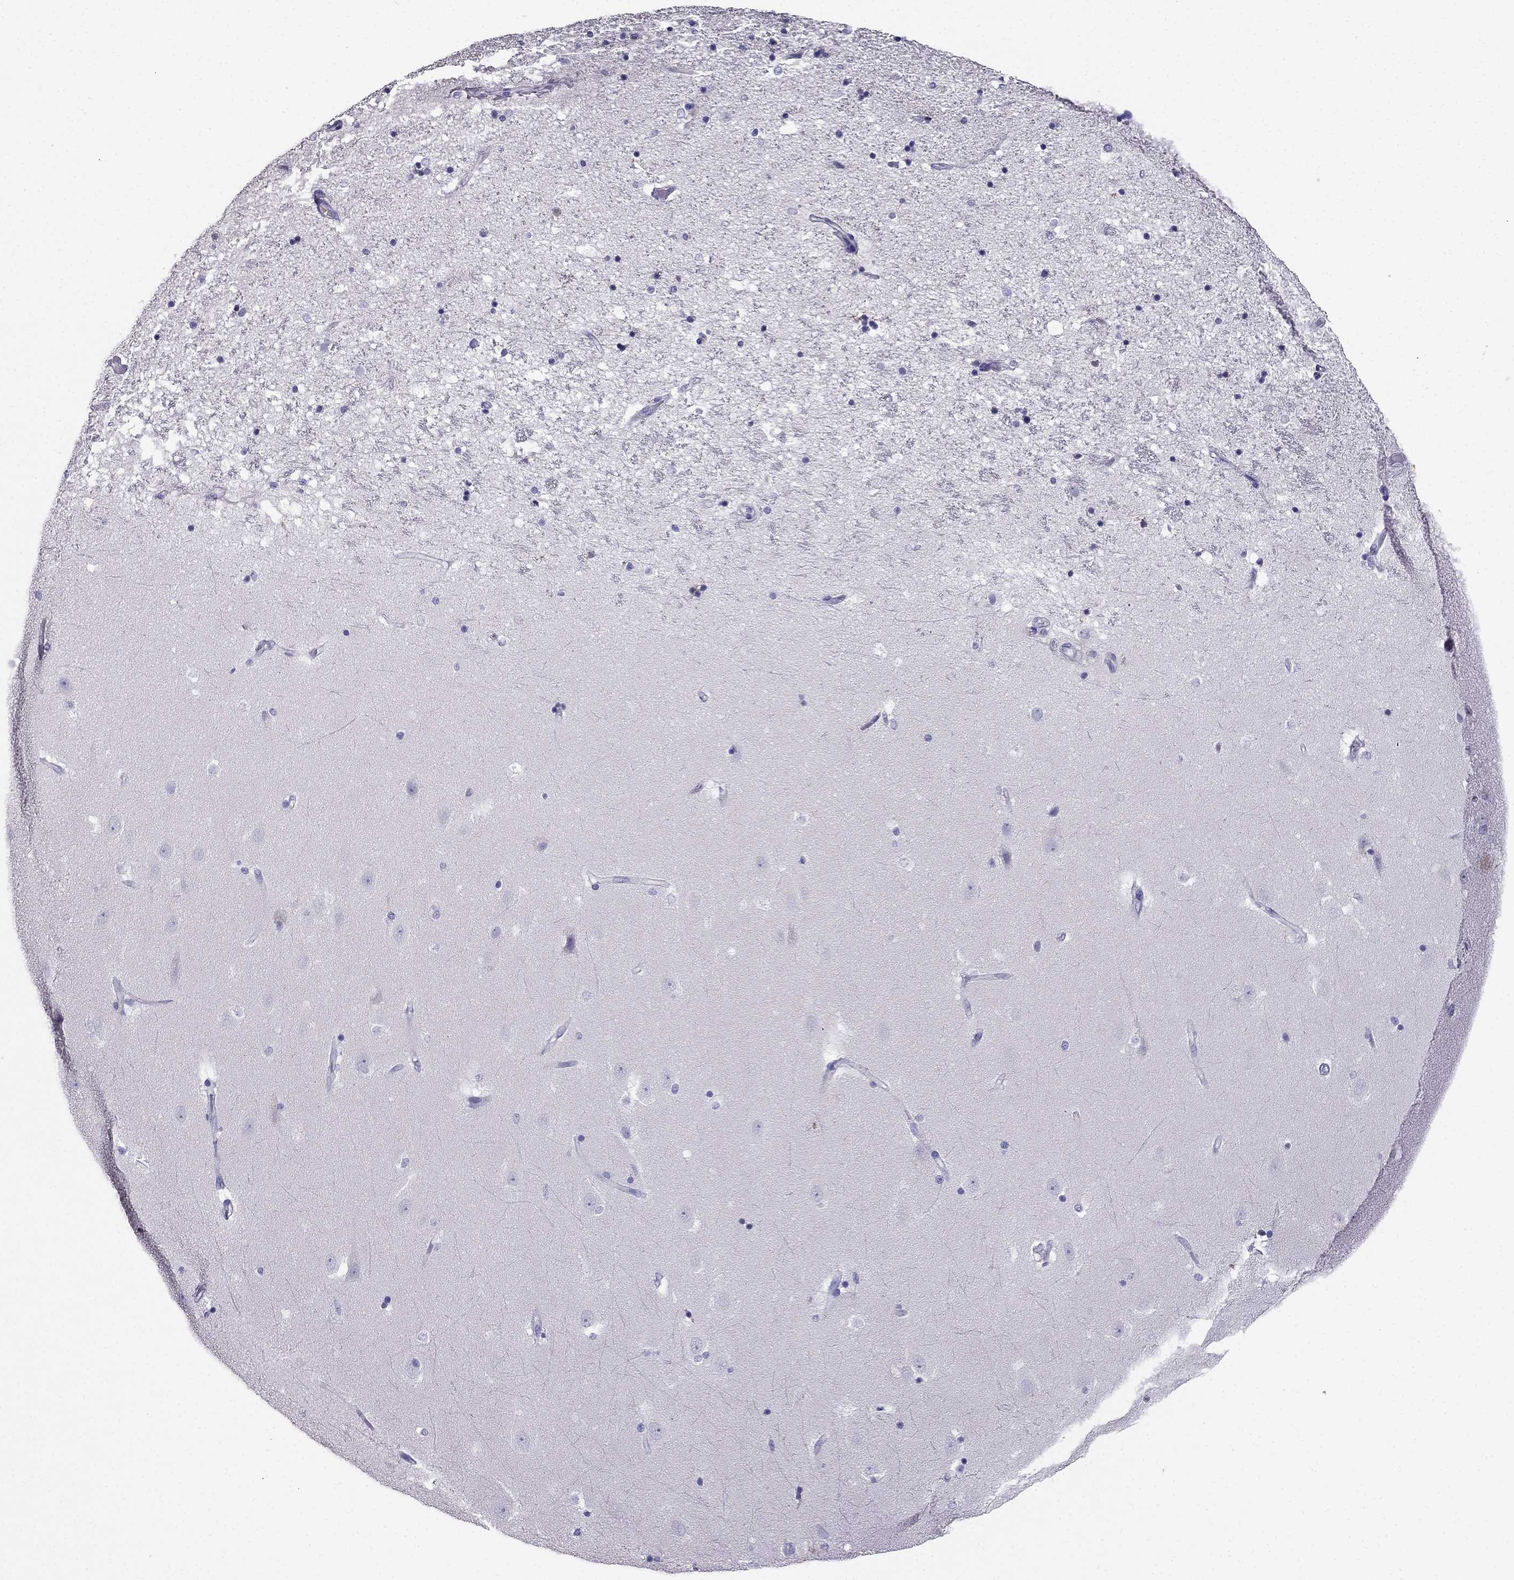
{"staining": {"intensity": "negative", "quantity": "none", "location": "none"}, "tissue": "hippocampus", "cell_type": "Glial cells", "image_type": "normal", "snomed": [{"axis": "morphology", "description": "Normal tissue, NOS"}, {"axis": "topography", "description": "Hippocampus"}], "caption": "A histopathology image of hippocampus stained for a protein exhibits no brown staining in glial cells.", "gene": "PTH", "patient": {"sex": "male", "age": 49}}